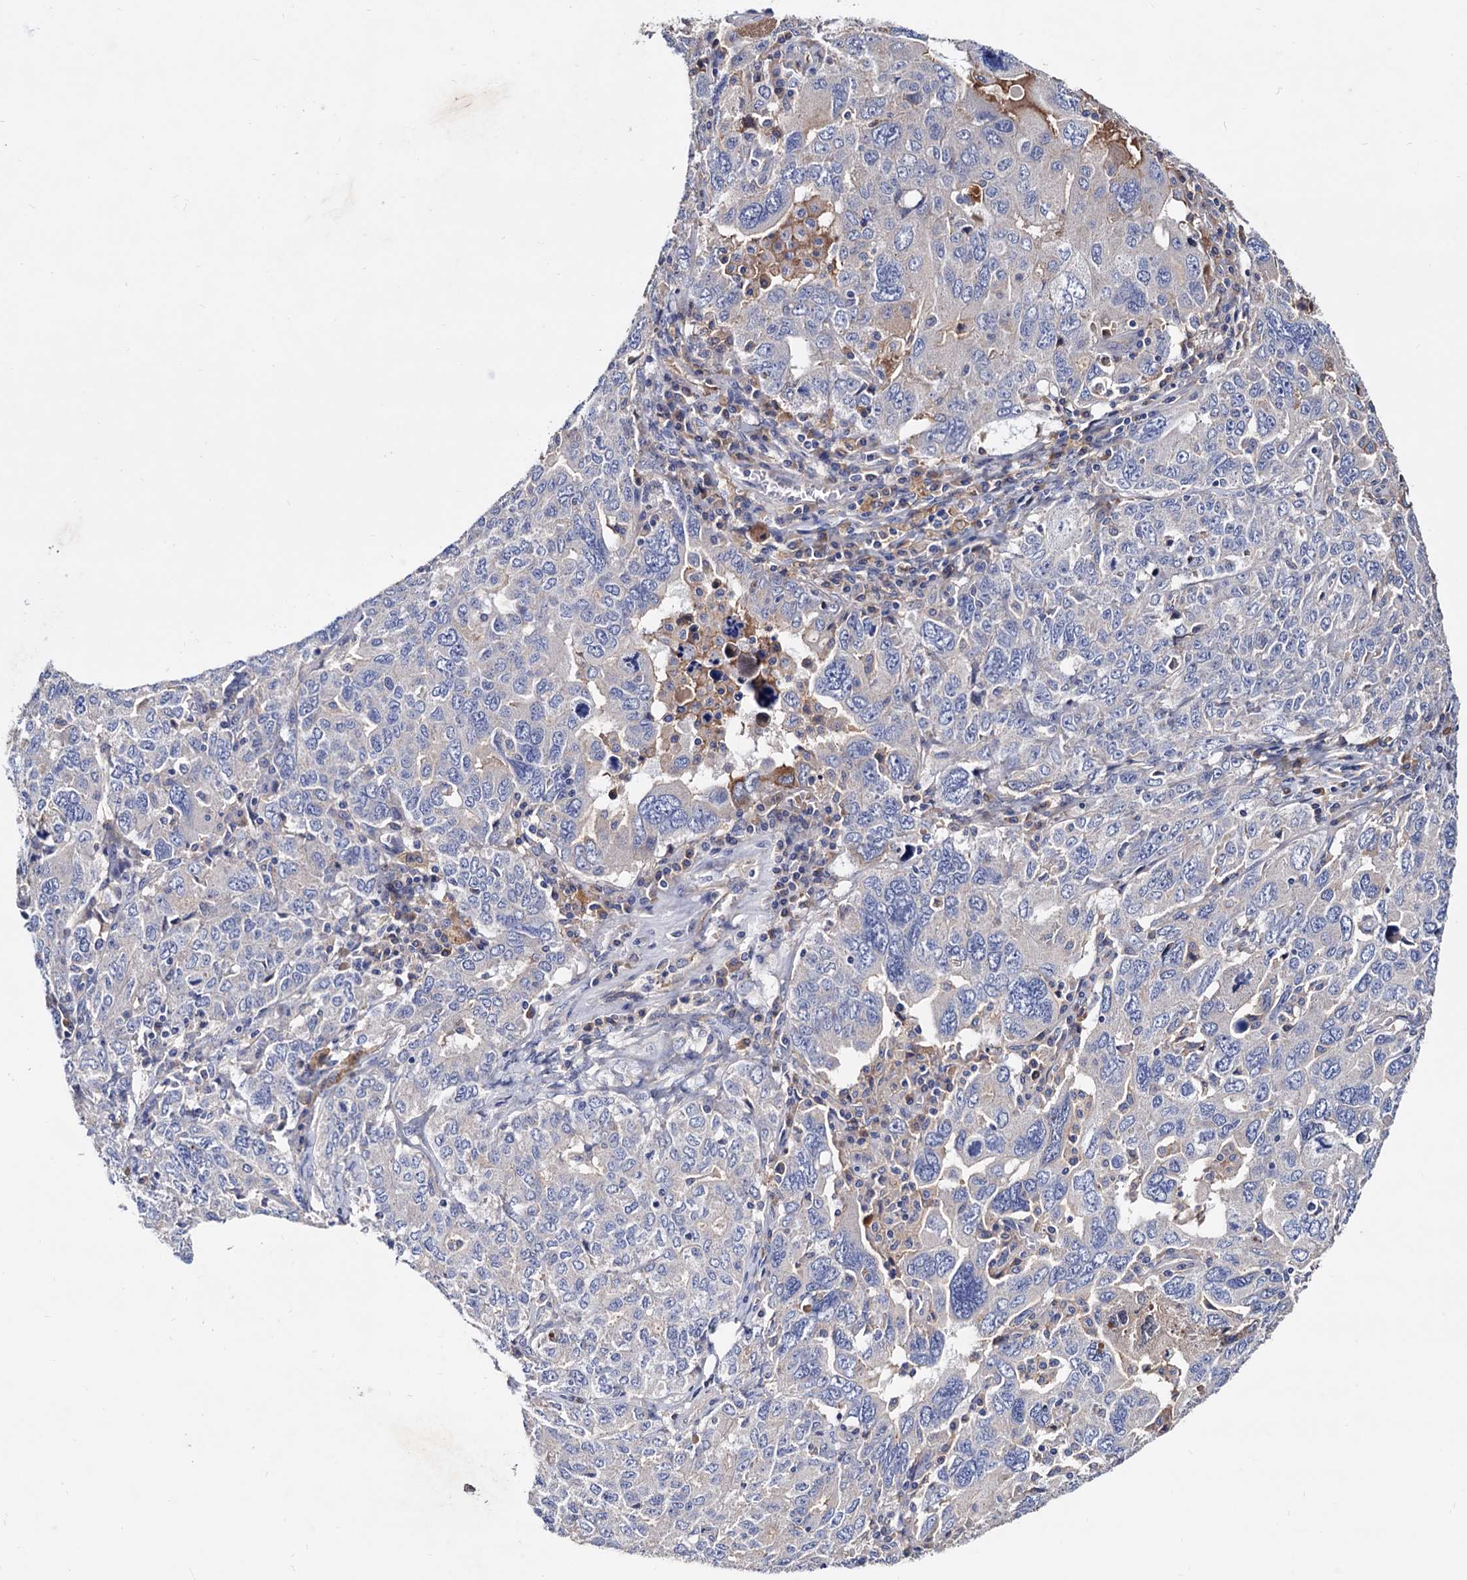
{"staining": {"intensity": "negative", "quantity": "none", "location": "none"}, "tissue": "ovarian cancer", "cell_type": "Tumor cells", "image_type": "cancer", "snomed": [{"axis": "morphology", "description": "Carcinoma, endometroid"}, {"axis": "topography", "description": "Ovary"}], "caption": "Micrograph shows no protein positivity in tumor cells of endometroid carcinoma (ovarian) tissue.", "gene": "NPAS4", "patient": {"sex": "female", "age": 62}}